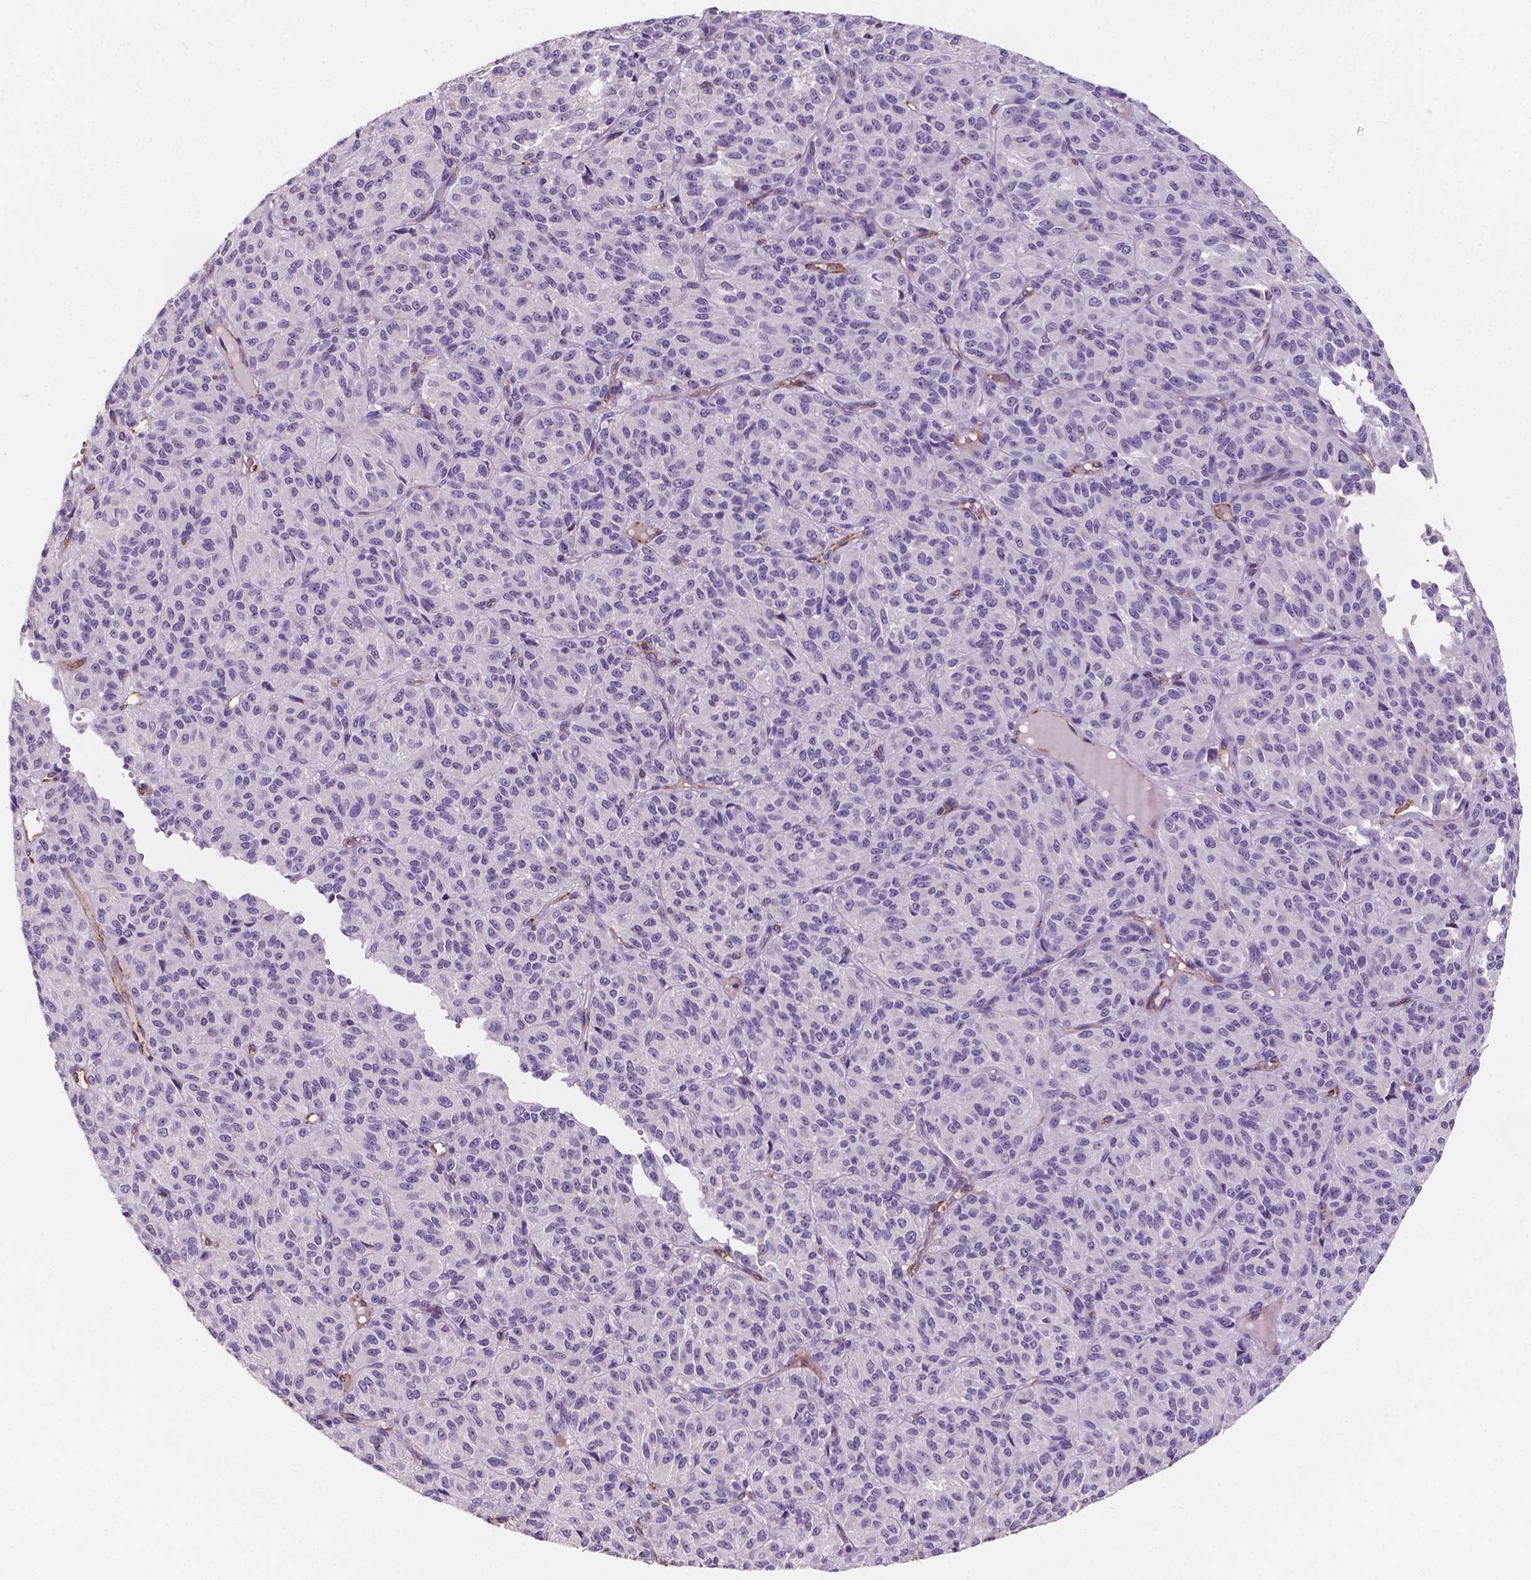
{"staining": {"intensity": "negative", "quantity": "none", "location": "none"}, "tissue": "melanoma", "cell_type": "Tumor cells", "image_type": "cancer", "snomed": [{"axis": "morphology", "description": "Malignant melanoma, Metastatic site"}, {"axis": "topography", "description": "Brain"}], "caption": "Immunohistochemical staining of human malignant melanoma (metastatic site) exhibits no significant staining in tumor cells.", "gene": "SLC22A4", "patient": {"sex": "female", "age": 56}}